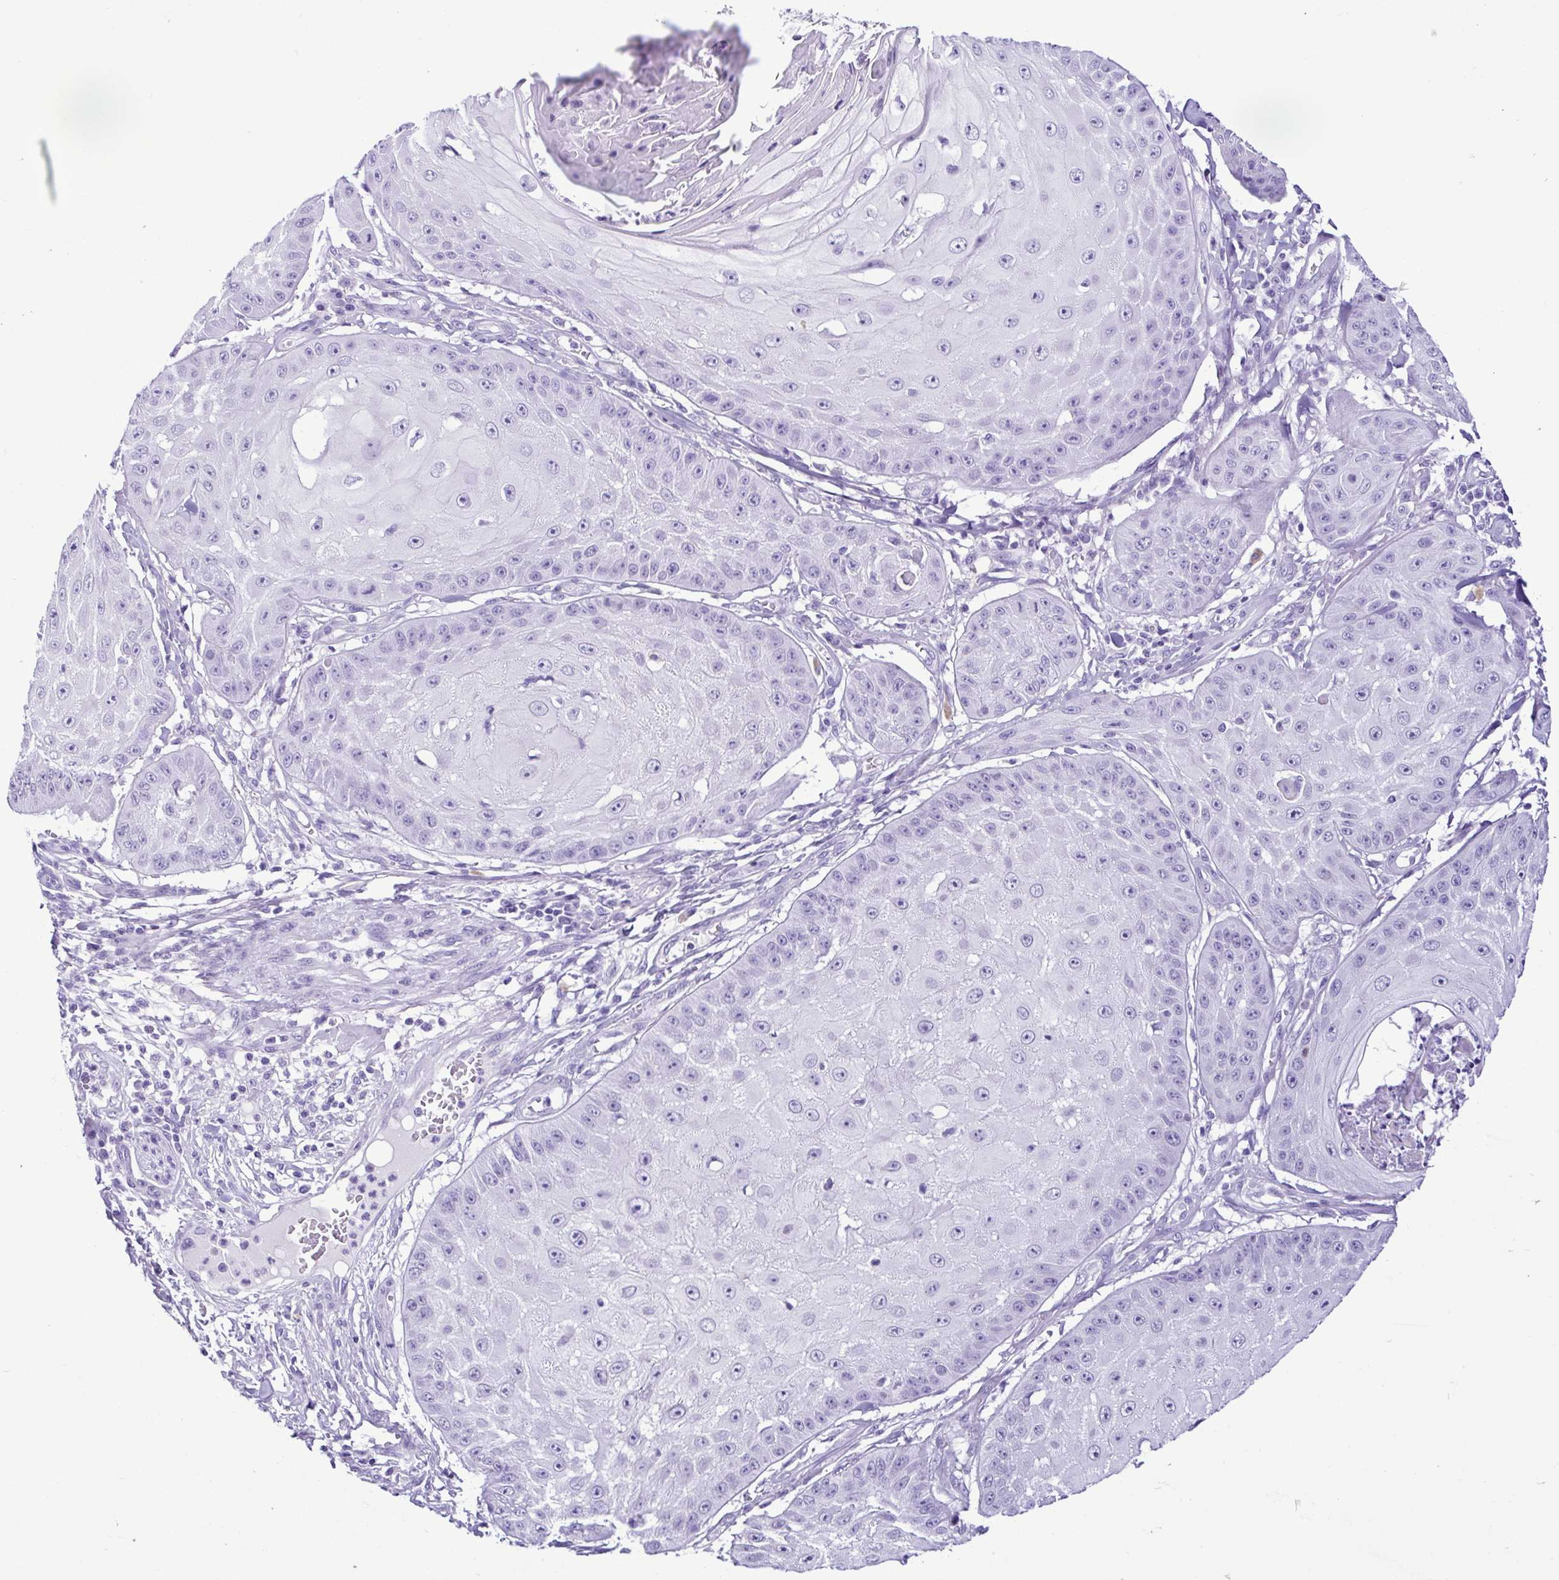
{"staining": {"intensity": "negative", "quantity": "none", "location": "none"}, "tissue": "skin cancer", "cell_type": "Tumor cells", "image_type": "cancer", "snomed": [{"axis": "morphology", "description": "Squamous cell carcinoma, NOS"}, {"axis": "topography", "description": "Skin"}], "caption": "Tumor cells show no significant staining in skin squamous cell carcinoma. Brightfield microscopy of immunohistochemistry (IHC) stained with DAB (3,3'-diaminobenzidine) (brown) and hematoxylin (blue), captured at high magnification.", "gene": "SPATA16", "patient": {"sex": "male", "age": 70}}